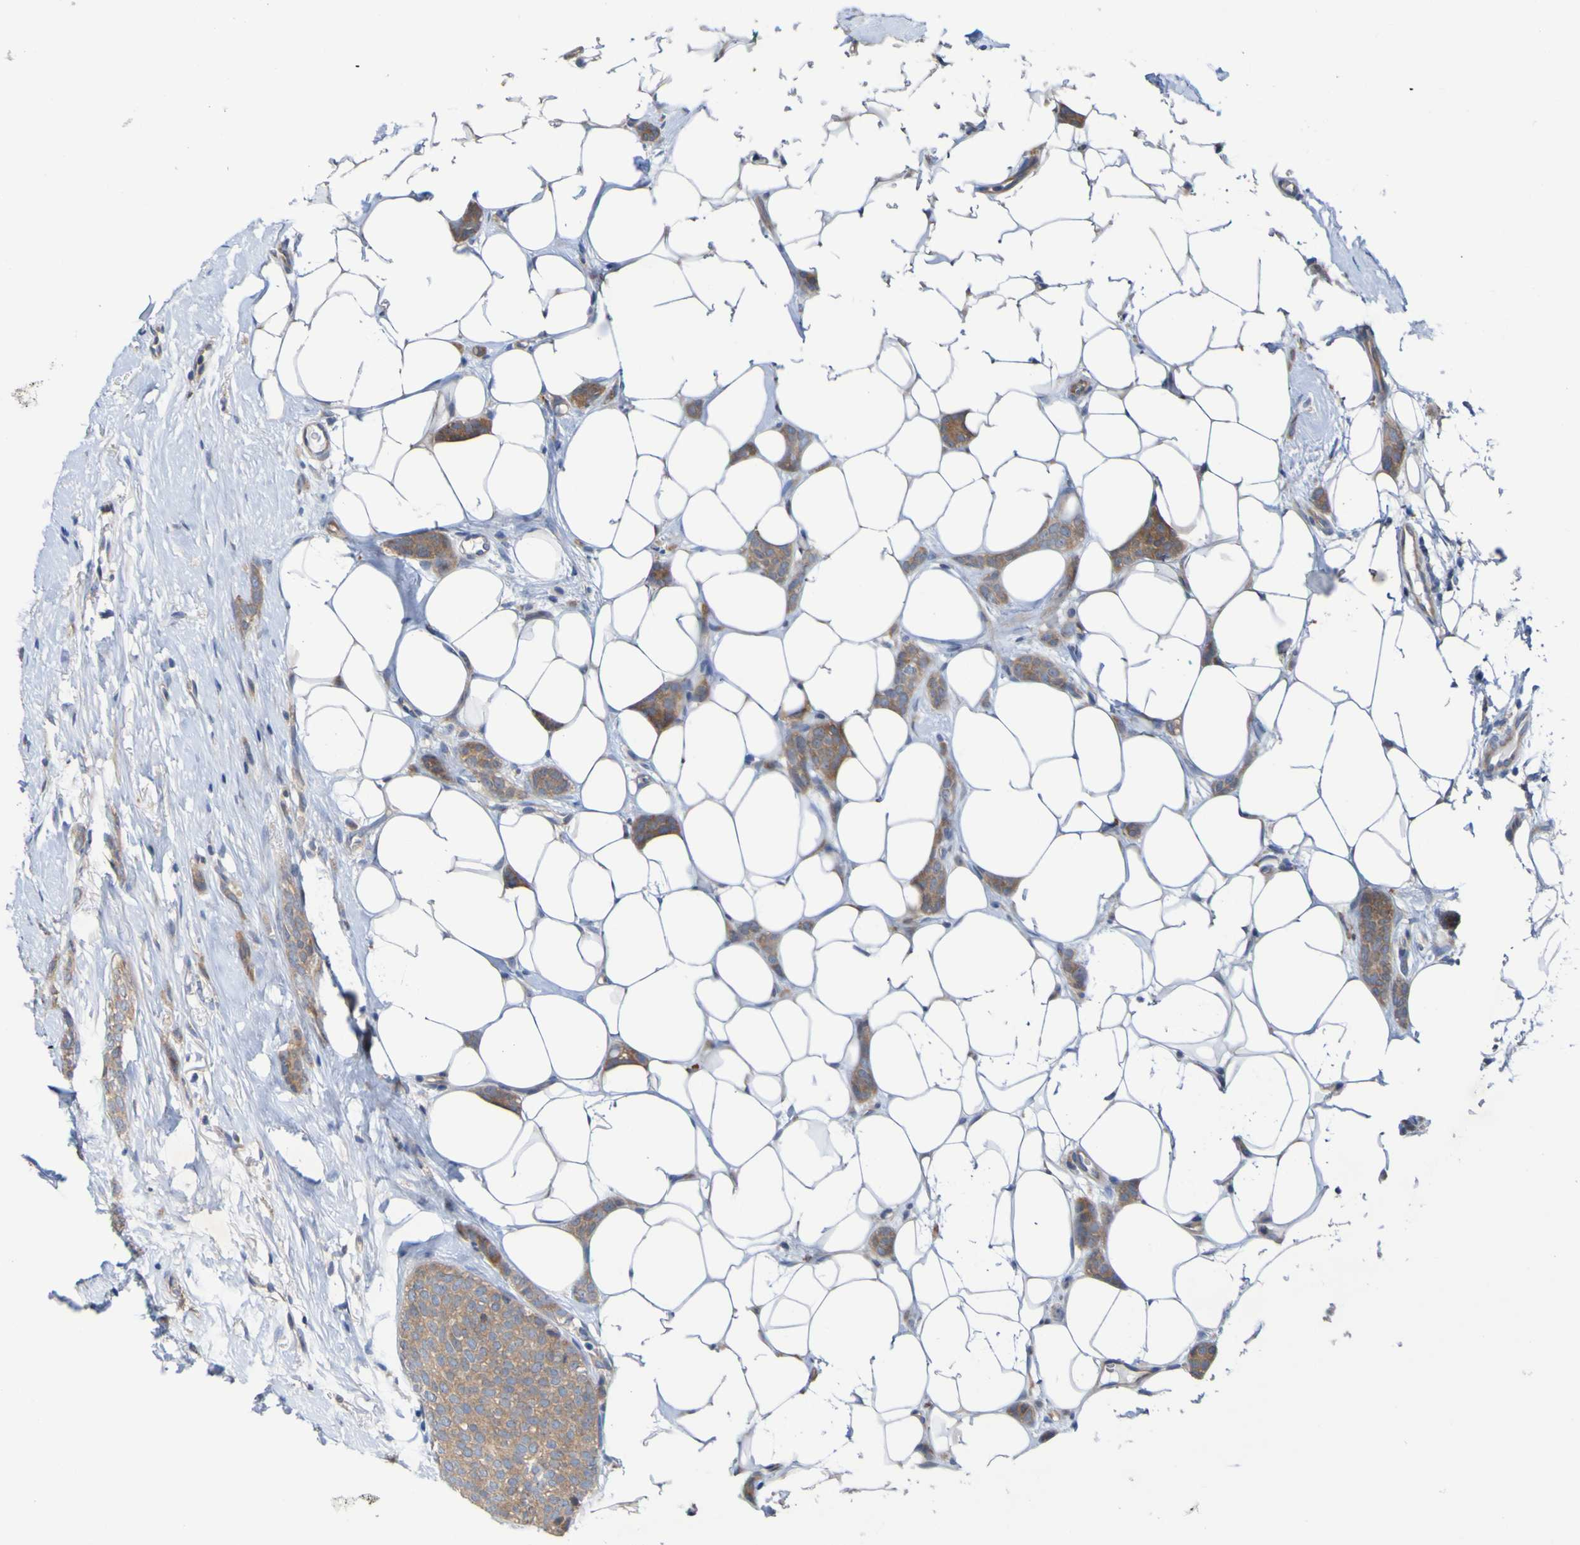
{"staining": {"intensity": "moderate", "quantity": ">75%", "location": "cytoplasmic/membranous"}, "tissue": "breast cancer", "cell_type": "Tumor cells", "image_type": "cancer", "snomed": [{"axis": "morphology", "description": "Lobular carcinoma"}, {"axis": "topography", "description": "Skin"}, {"axis": "topography", "description": "Breast"}], "caption": "Protein expression by immunohistochemistry (IHC) exhibits moderate cytoplasmic/membranous staining in approximately >75% of tumor cells in lobular carcinoma (breast).", "gene": "SDK1", "patient": {"sex": "female", "age": 46}}